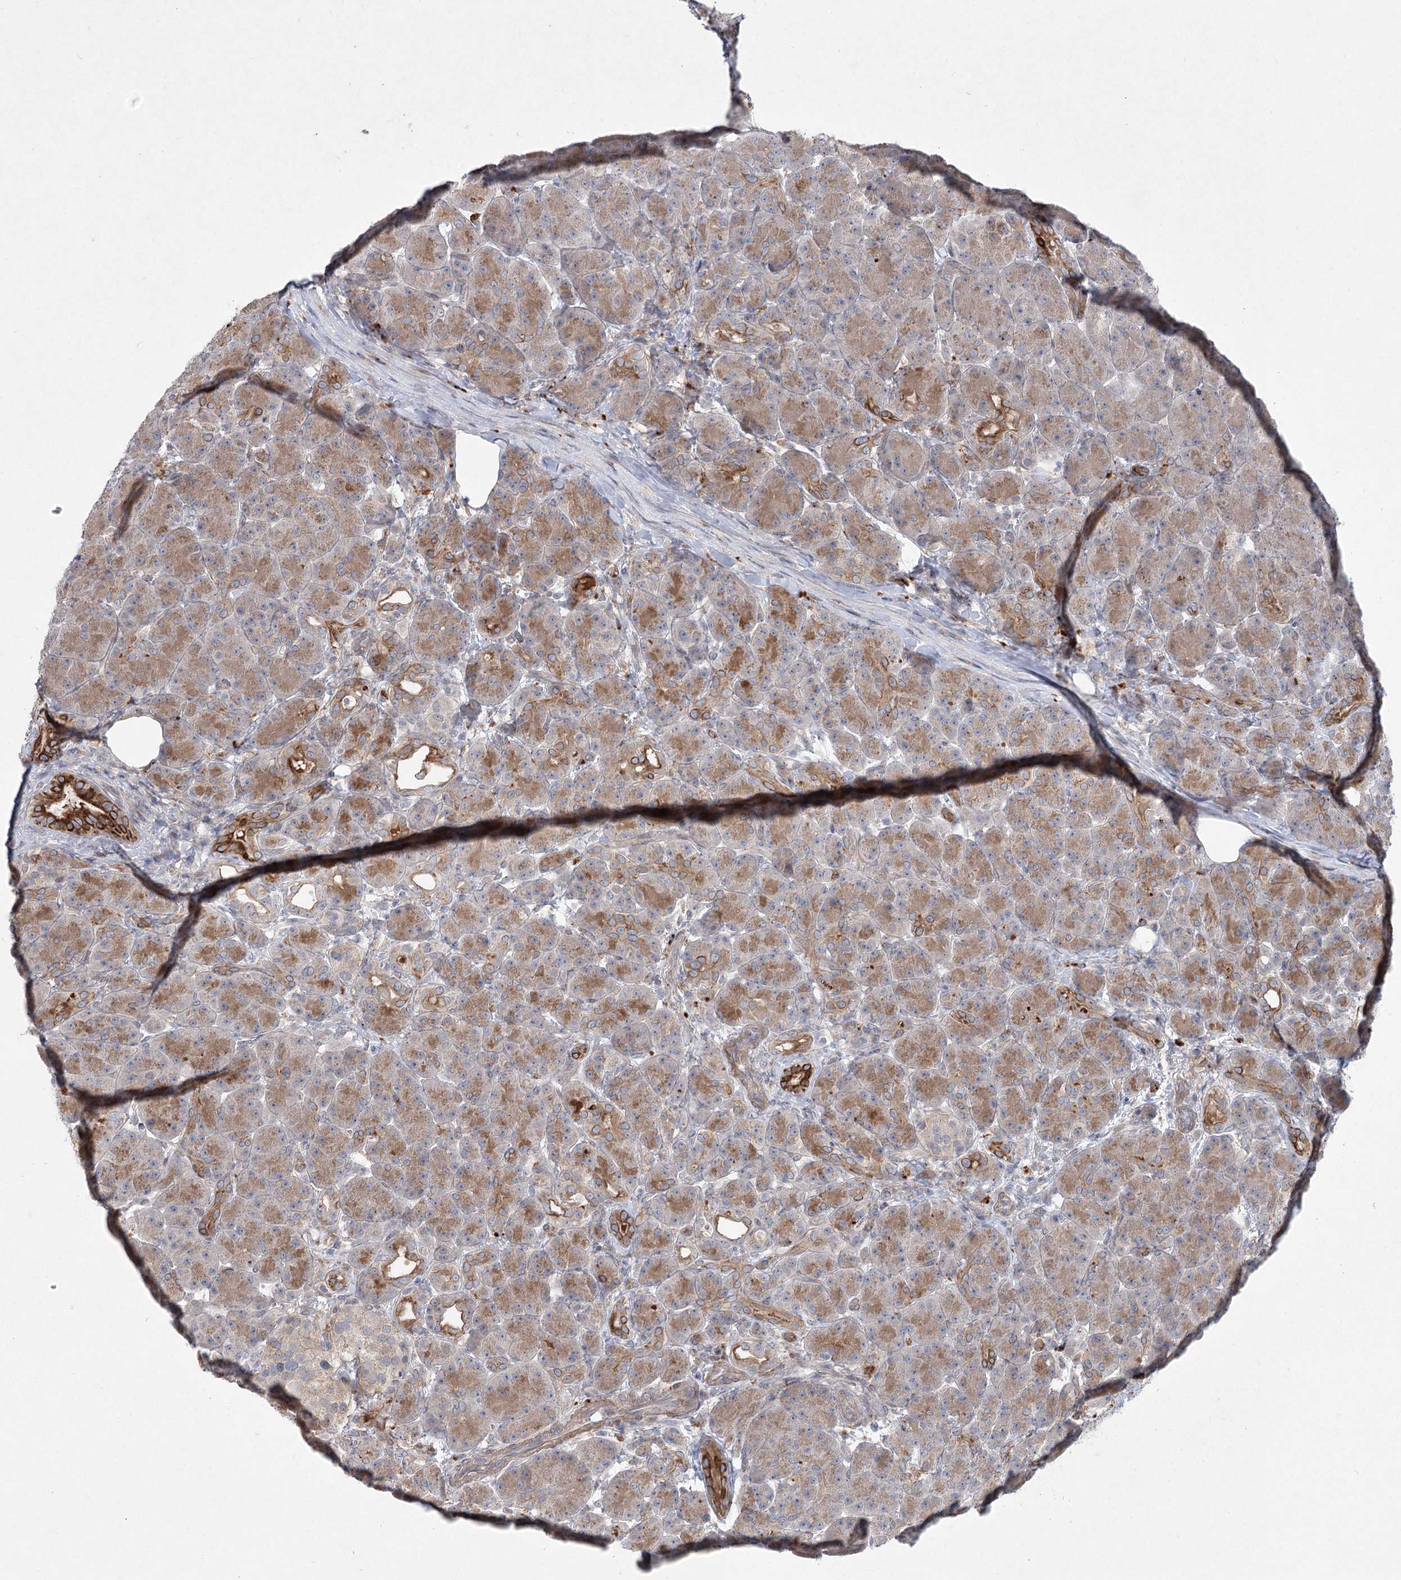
{"staining": {"intensity": "weak", "quantity": "25%-75%", "location": "cytoplasmic/membranous"}, "tissue": "pancreas", "cell_type": "Exocrine glandular cells", "image_type": "normal", "snomed": [{"axis": "morphology", "description": "Normal tissue, NOS"}, {"axis": "topography", "description": "Pancreas"}], "caption": "The photomicrograph shows staining of benign pancreas, revealing weak cytoplasmic/membranous protein expression (brown color) within exocrine glandular cells. (Brightfield microscopy of DAB IHC at high magnification).", "gene": "SCN11A", "patient": {"sex": "male", "age": 63}}